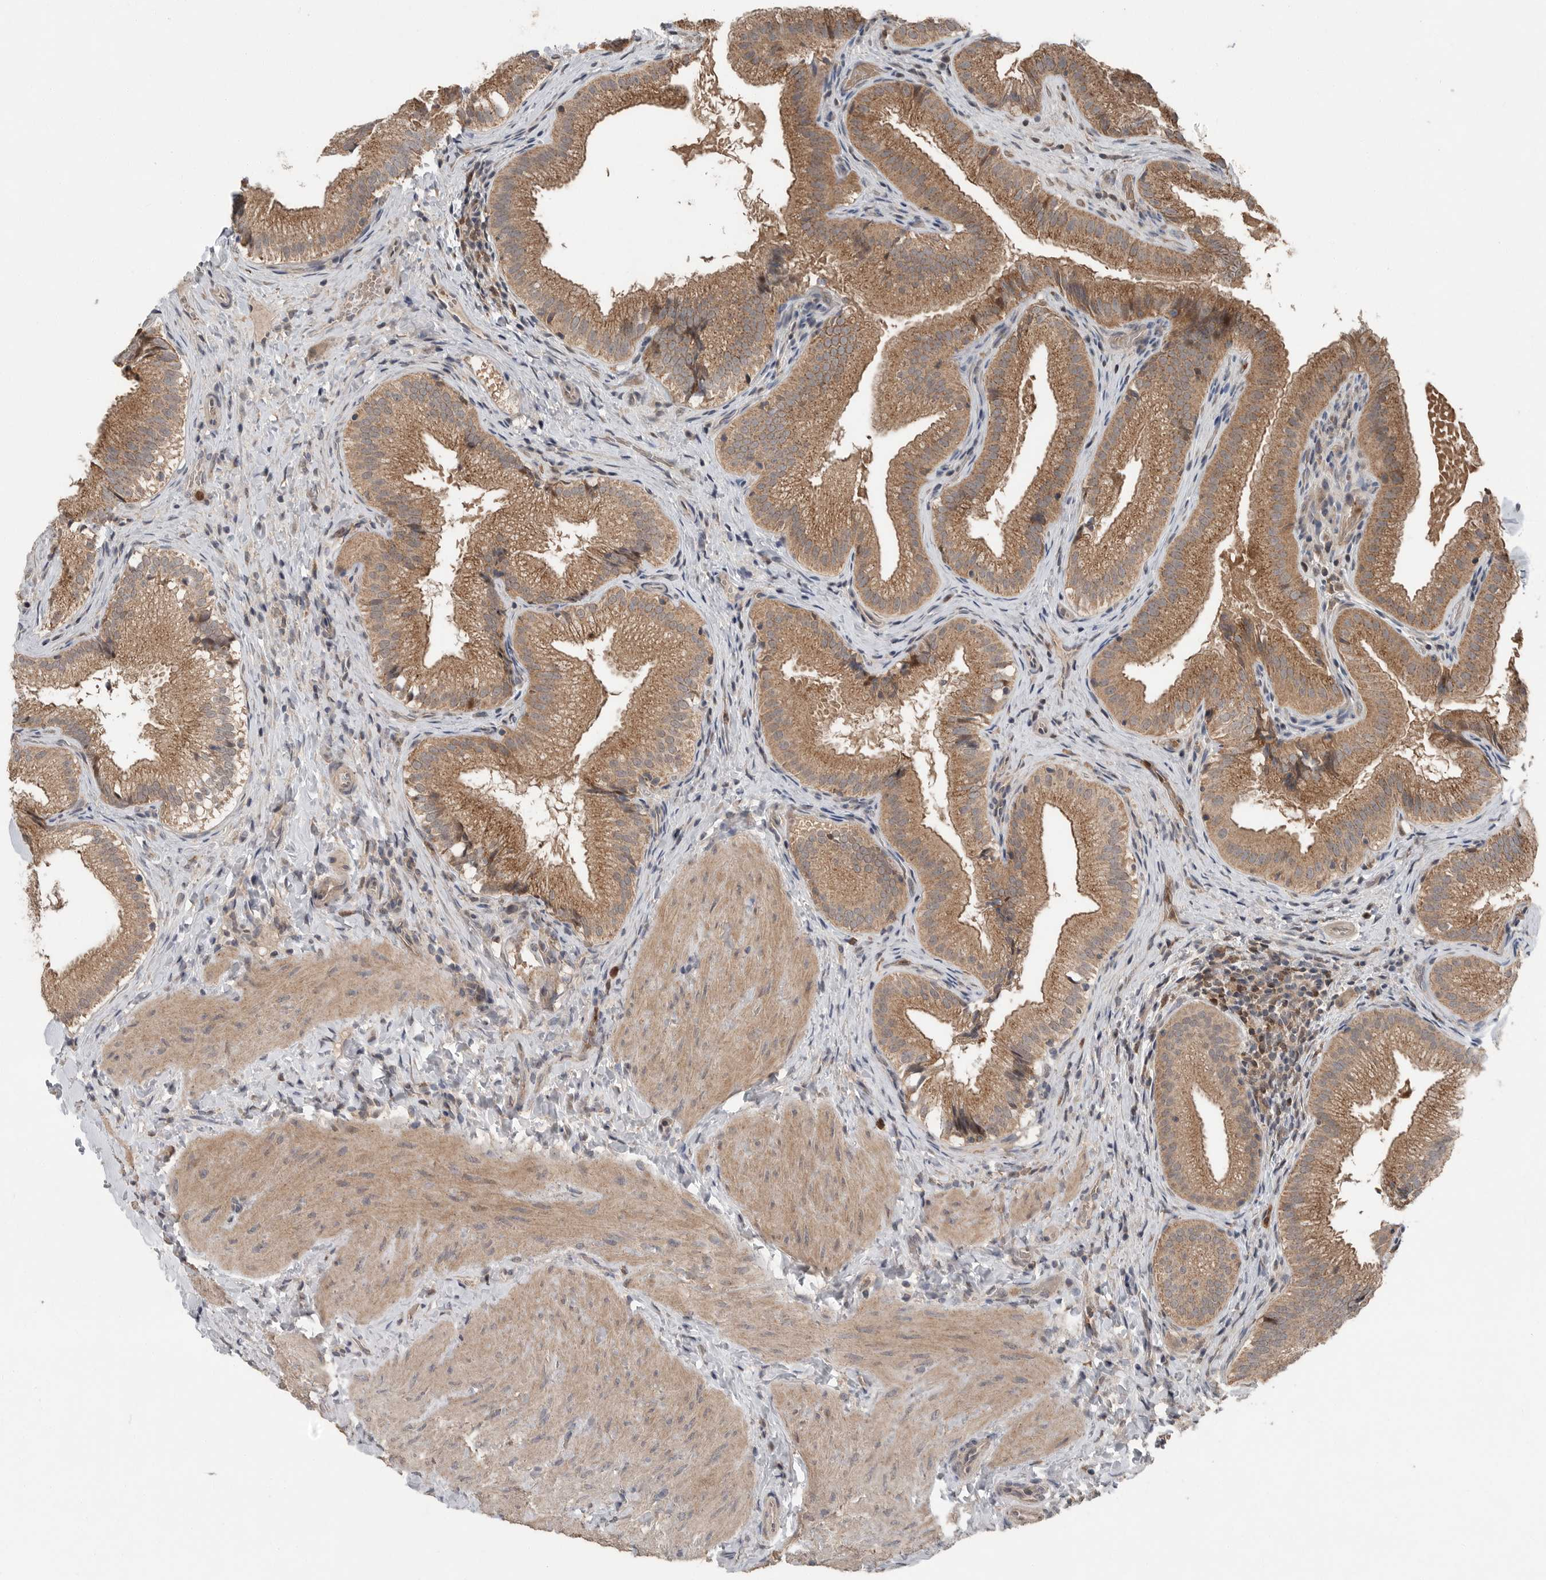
{"staining": {"intensity": "moderate", "quantity": ">75%", "location": "cytoplasmic/membranous"}, "tissue": "gallbladder", "cell_type": "Glandular cells", "image_type": "normal", "snomed": [{"axis": "morphology", "description": "Normal tissue, NOS"}, {"axis": "topography", "description": "Gallbladder"}], "caption": "This micrograph shows unremarkable gallbladder stained with immunohistochemistry (IHC) to label a protein in brown. The cytoplasmic/membranous of glandular cells show moderate positivity for the protein. Nuclei are counter-stained blue.", "gene": "SCP2", "patient": {"sex": "female", "age": 30}}